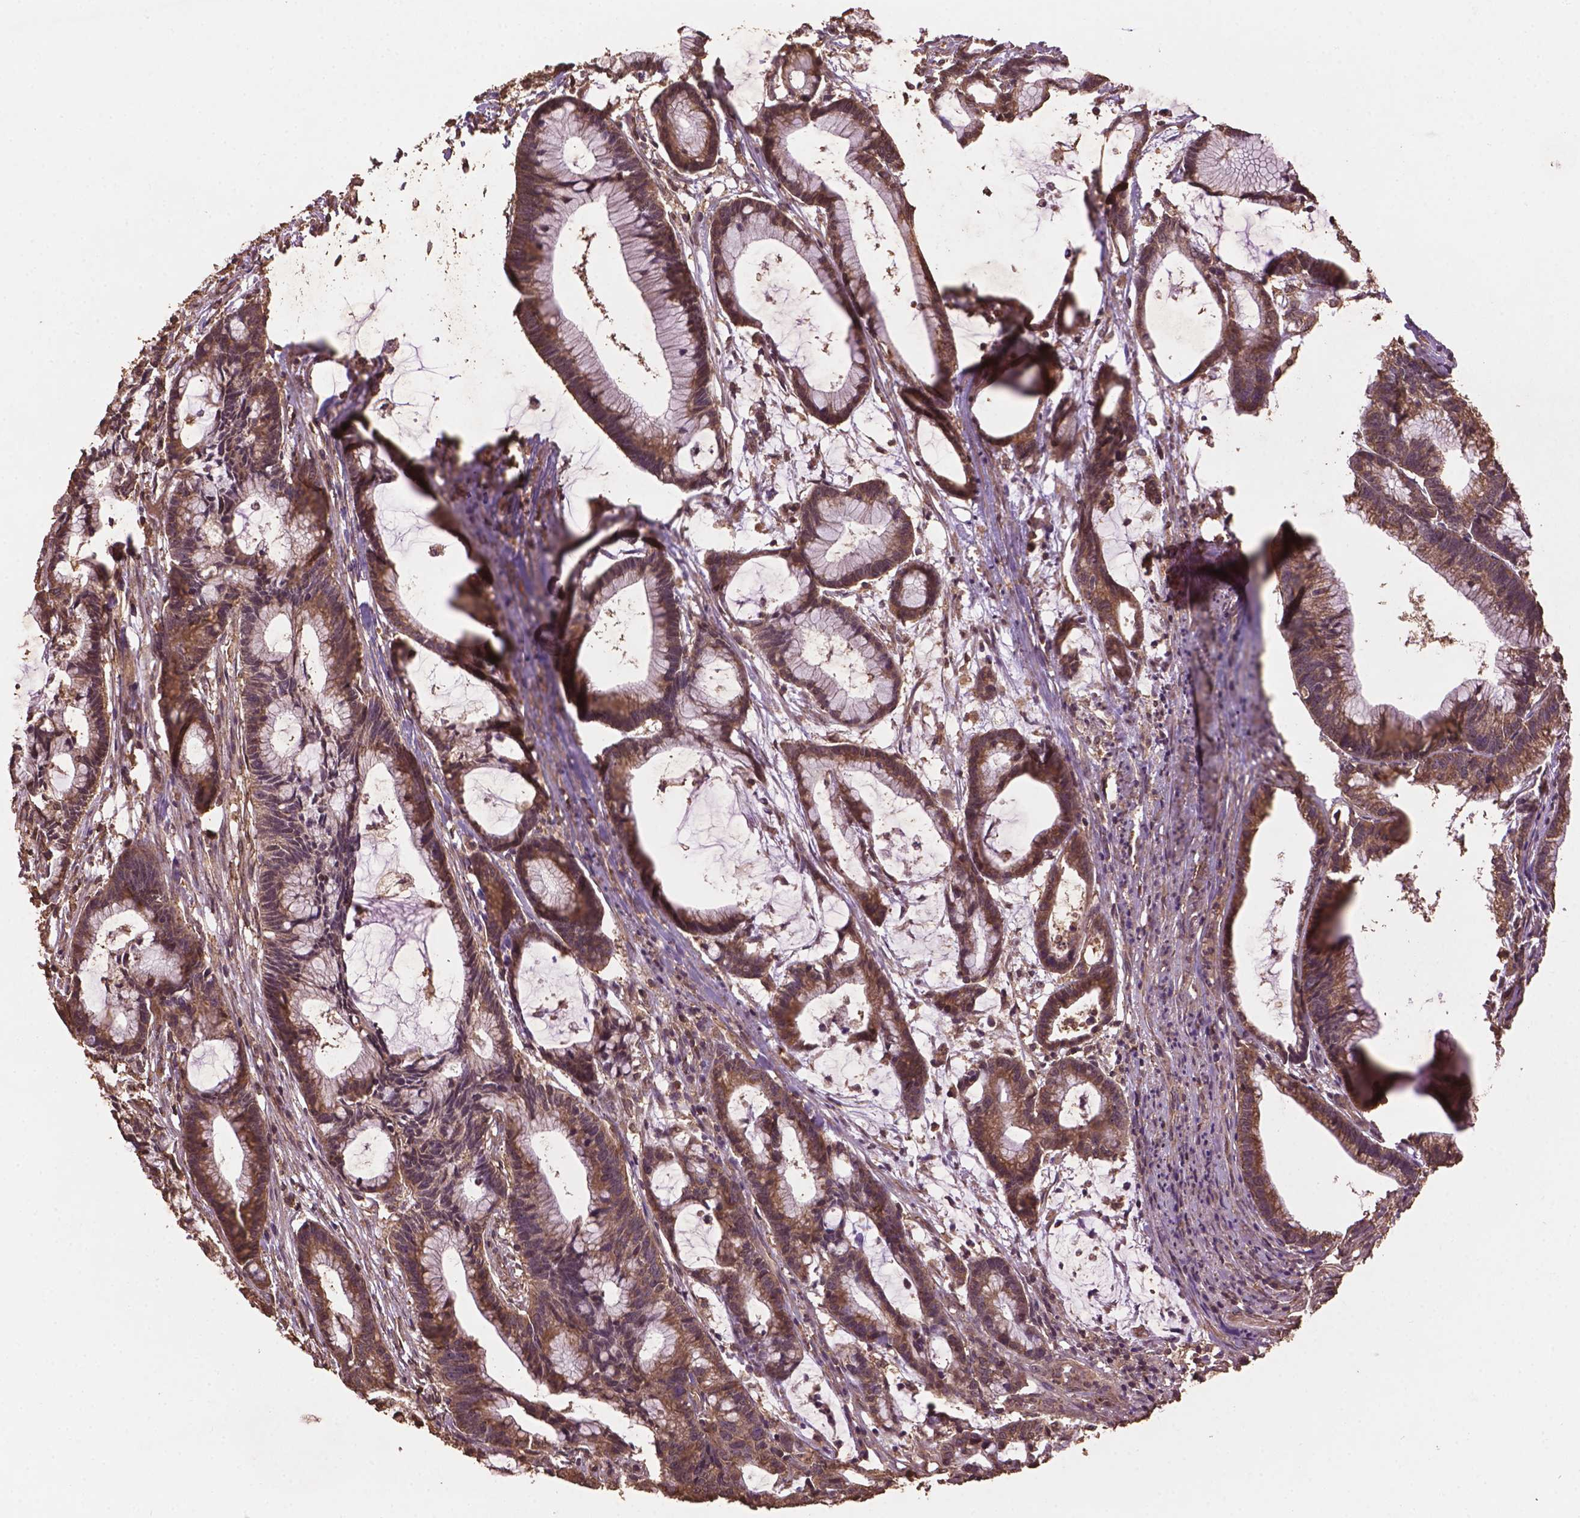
{"staining": {"intensity": "weak", "quantity": ">75%", "location": "cytoplasmic/membranous"}, "tissue": "colorectal cancer", "cell_type": "Tumor cells", "image_type": "cancer", "snomed": [{"axis": "morphology", "description": "Adenocarcinoma, NOS"}, {"axis": "topography", "description": "Colon"}], "caption": "Adenocarcinoma (colorectal) was stained to show a protein in brown. There is low levels of weak cytoplasmic/membranous positivity in about >75% of tumor cells.", "gene": "BABAM1", "patient": {"sex": "female", "age": 78}}